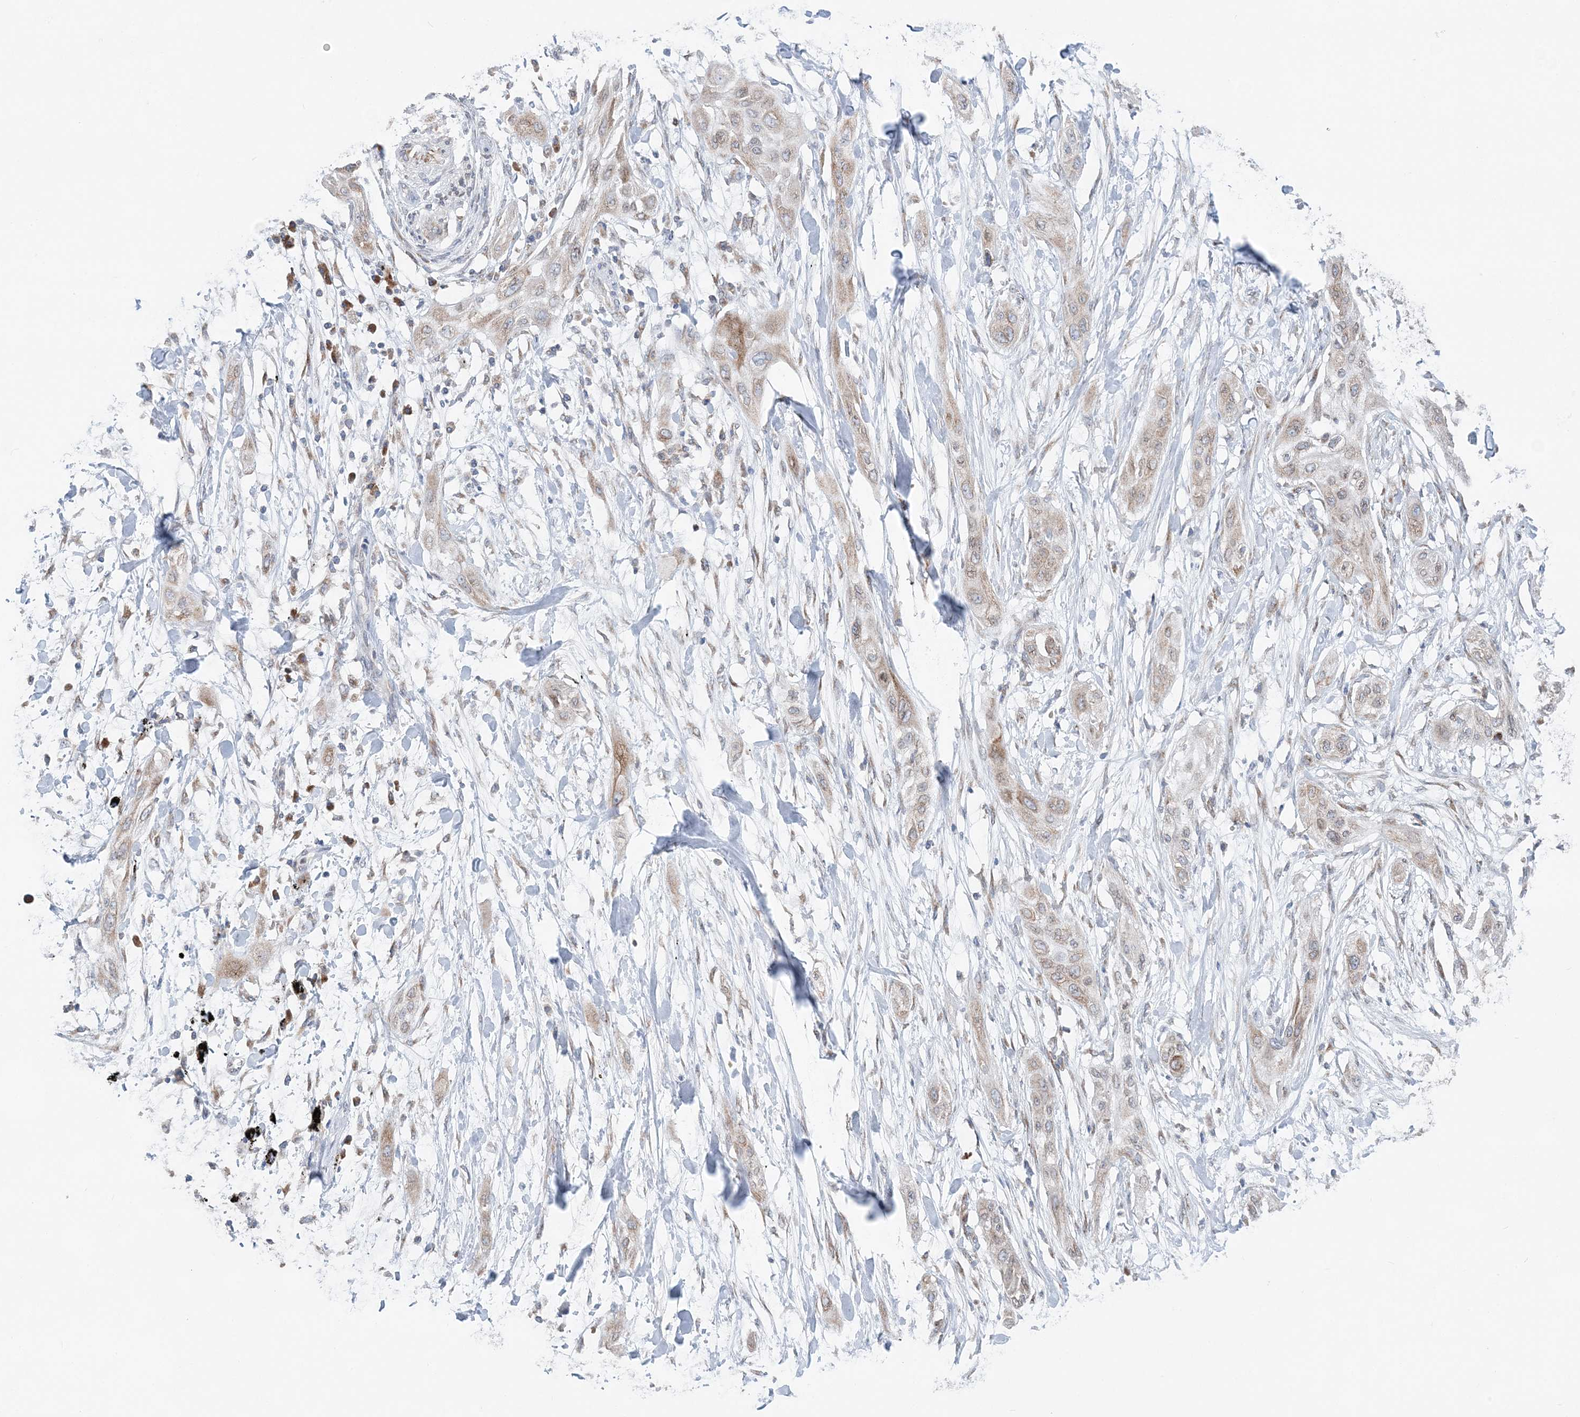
{"staining": {"intensity": "weak", "quantity": "25%-75%", "location": "cytoplasmic/membranous"}, "tissue": "lung cancer", "cell_type": "Tumor cells", "image_type": "cancer", "snomed": [{"axis": "morphology", "description": "Squamous cell carcinoma, NOS"}, {"axis": "topography", "description": "Lung"}], "caption": "This photomicrograph exhibits immunohistochemistry staining of human lung squamous cell carcinoma, with low weak cytoplasmic/membranous positivity in about 25%-75% of tumor cells.", "gene": "TMED10", "patient": {"sex": "female", "age": 47}}